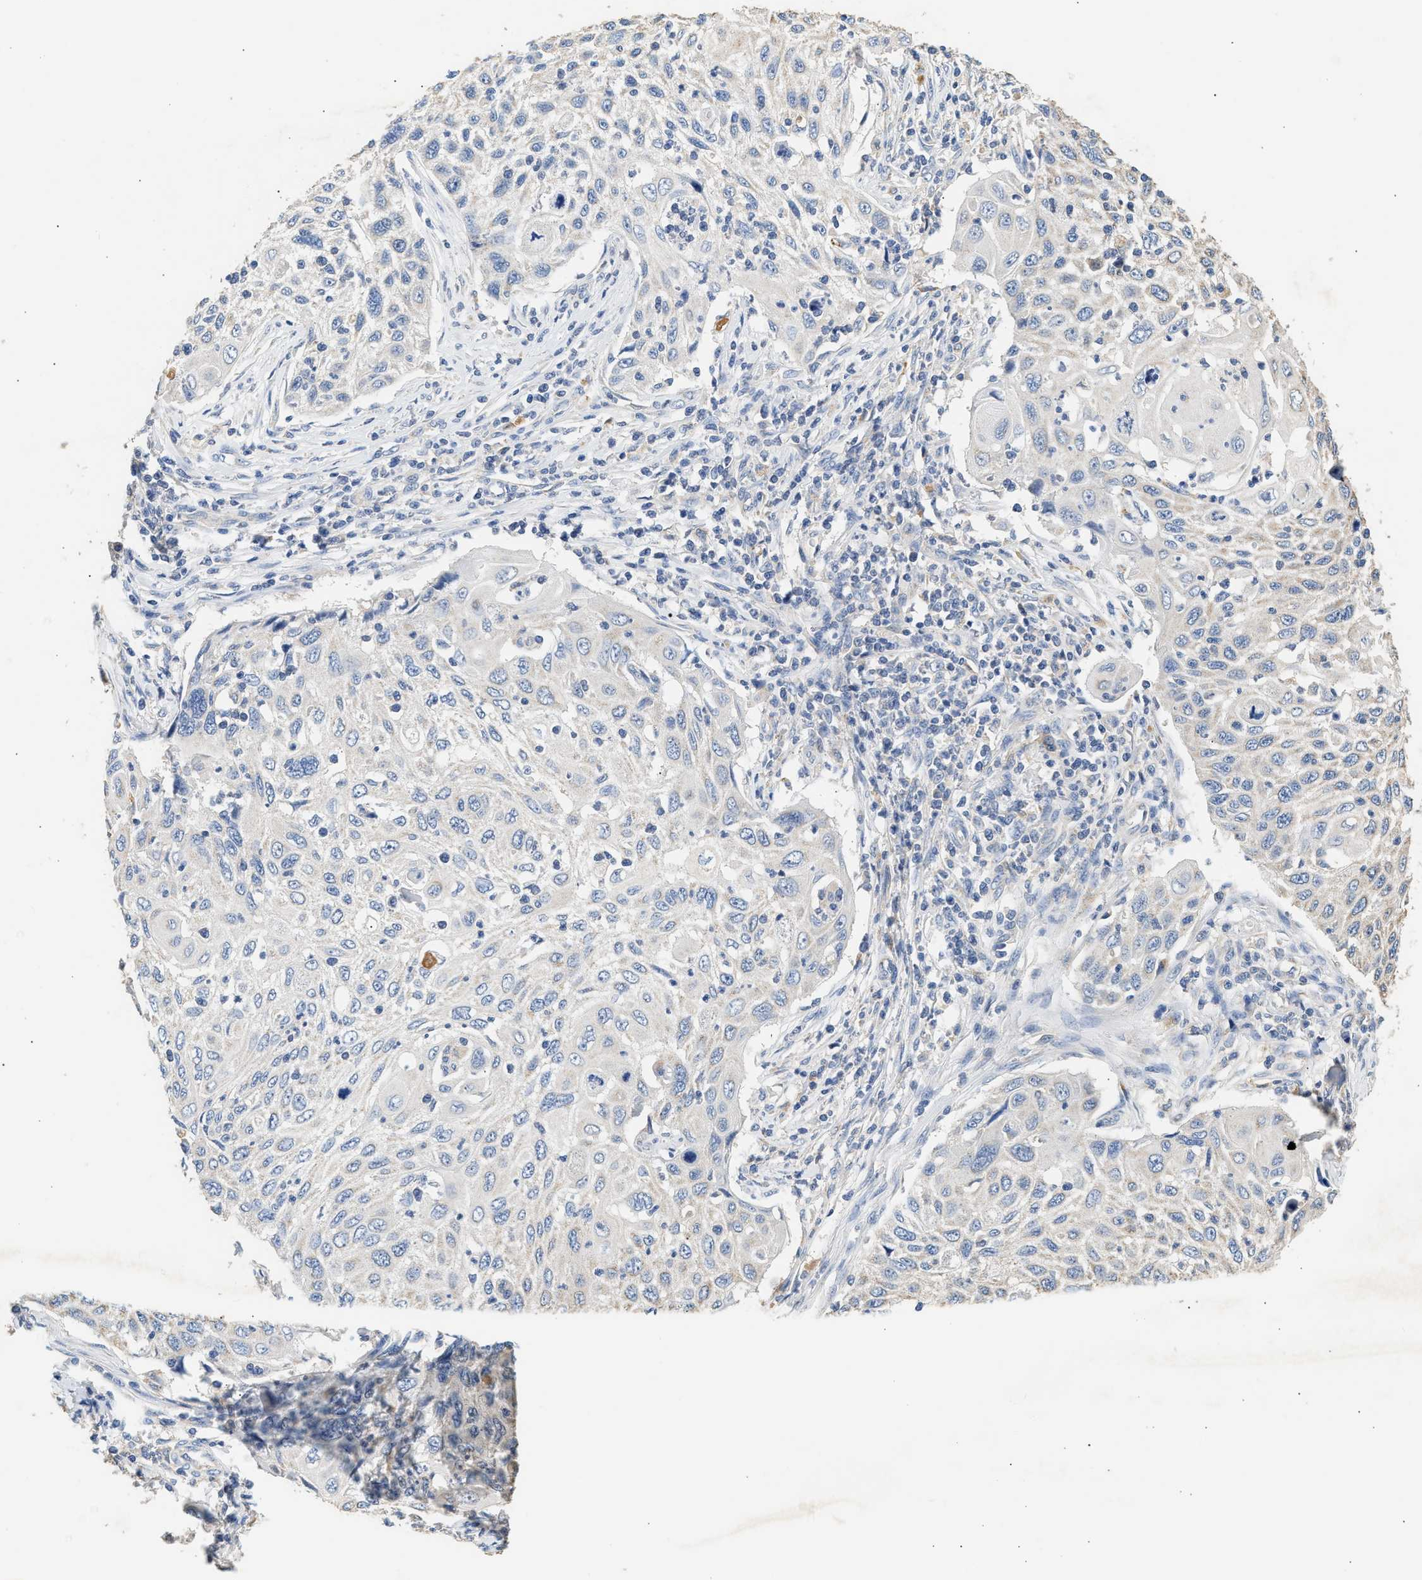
{"staining": {"intensity": "negative", "quantity": "none", "location": "none"}, "tissue": "cervical cancer", "cell_type": "Tumor cells", "image_type": "cancer", "snomed": [{"axis": "morphology", "description": "Squamous cell carcinoma, NOS"}, {"axis": "topography", "description": "Cervix"}], "caption": "High magnification brightfield microscopy of squamous cell carcinoma (cervical) stained with DAB (brown) and counterstained with hematoxylin (blue): tumor cells show no significant positivity.", "gene": "WDR31", "patient": {"sex": "female", "age": 70}}